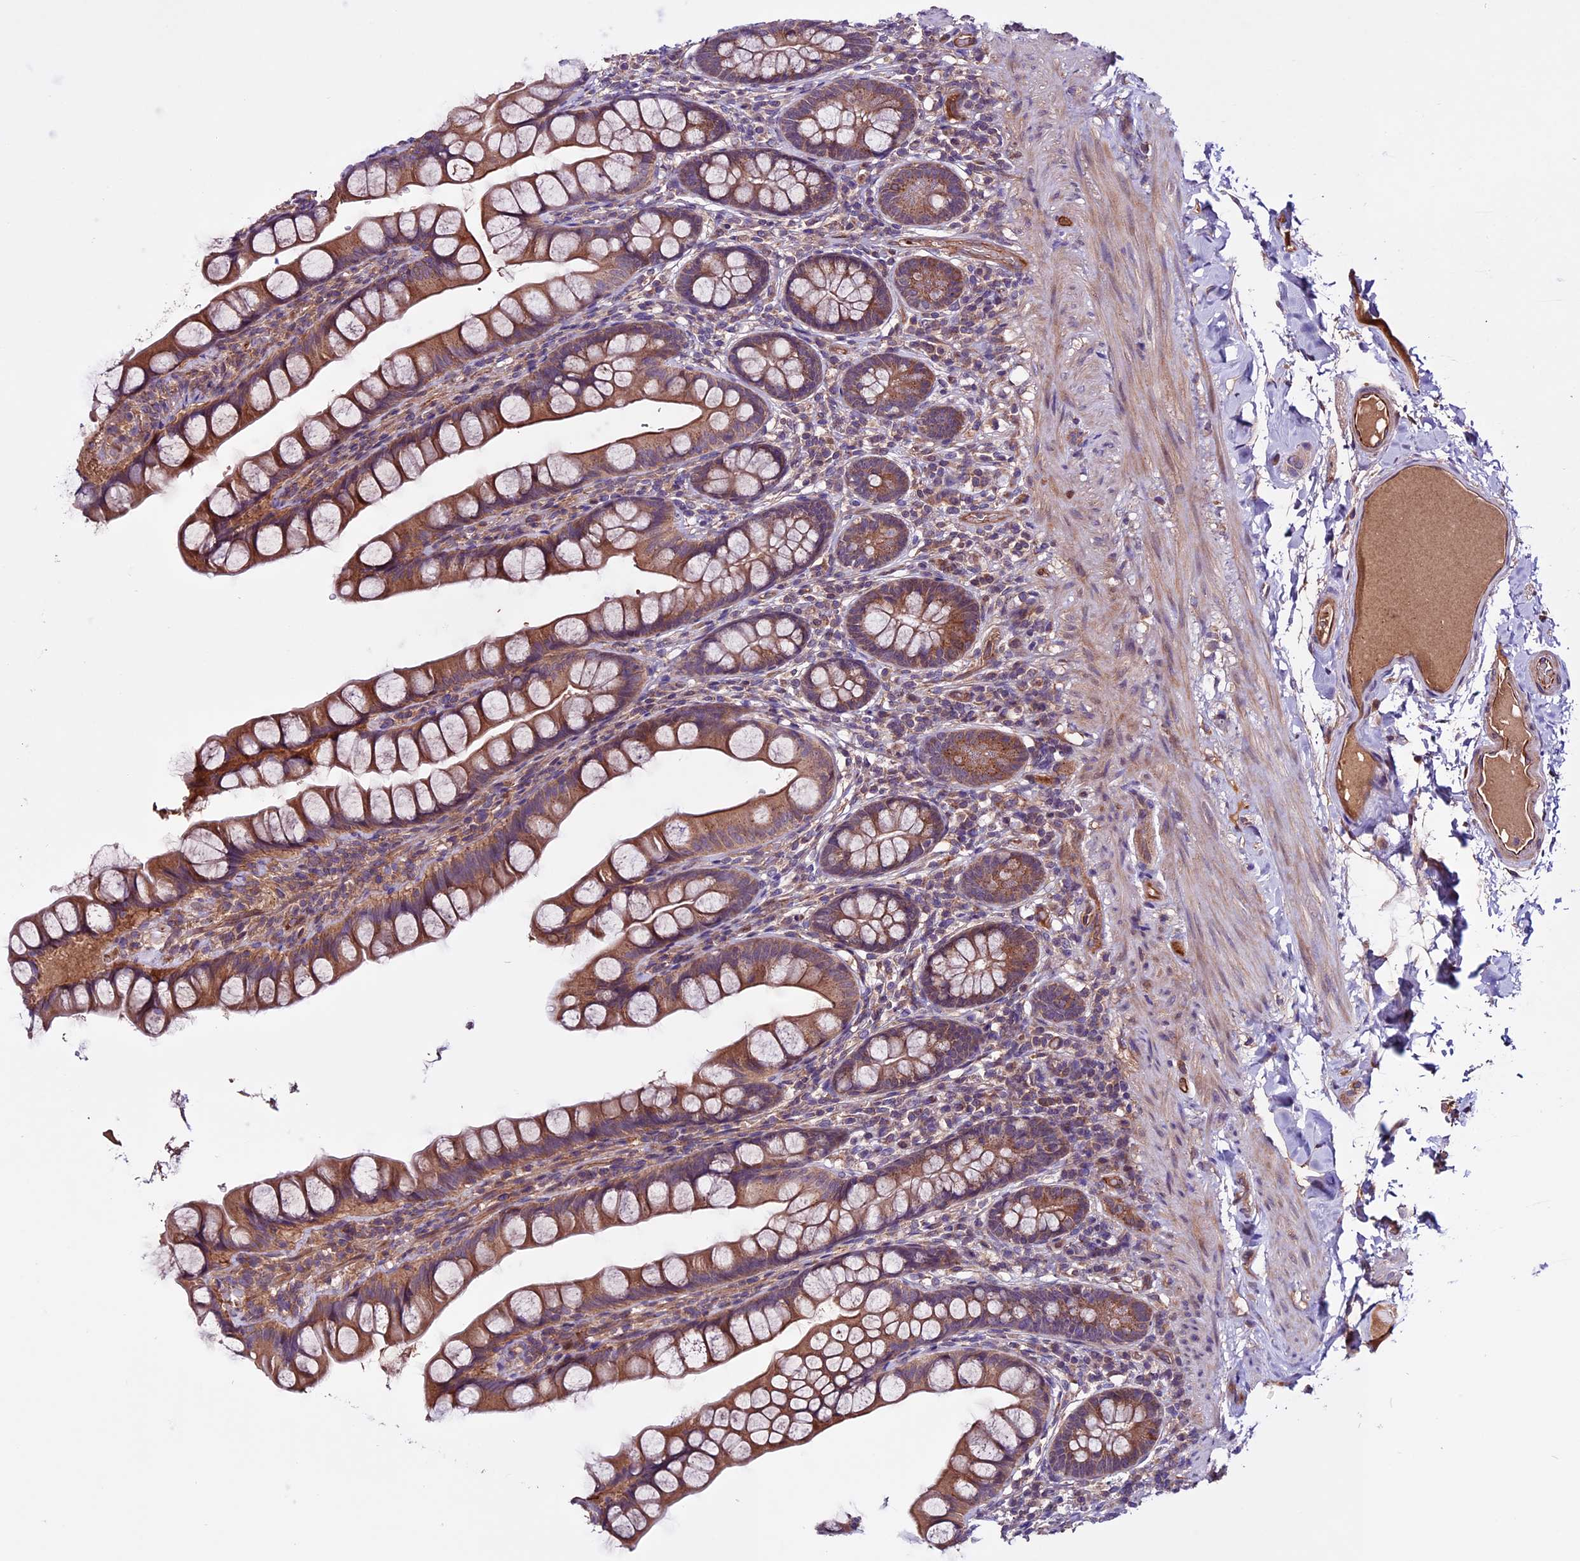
{"staining": {"intensity": "strong", "quantity": ">75%", "location": "cytoplasmic/membranous"}, "tissue": "small intestine", "cell_type": "Glandular cells", "image_type": "normal", "snomed": [{"axis": "morphology", "description": "Normal tissue, NOS"}, {"axis": "topography", "description": "Small intestine"}], "caption": "Glandular cells show strong cytoplasmic/membranous staining in about >75% of cells in normal small intestine. Ihc stains the protein of interest in brown and the nuclei are stained blue.", "gene": "RINL", "patient": {"sex": "male", "age": 70}}